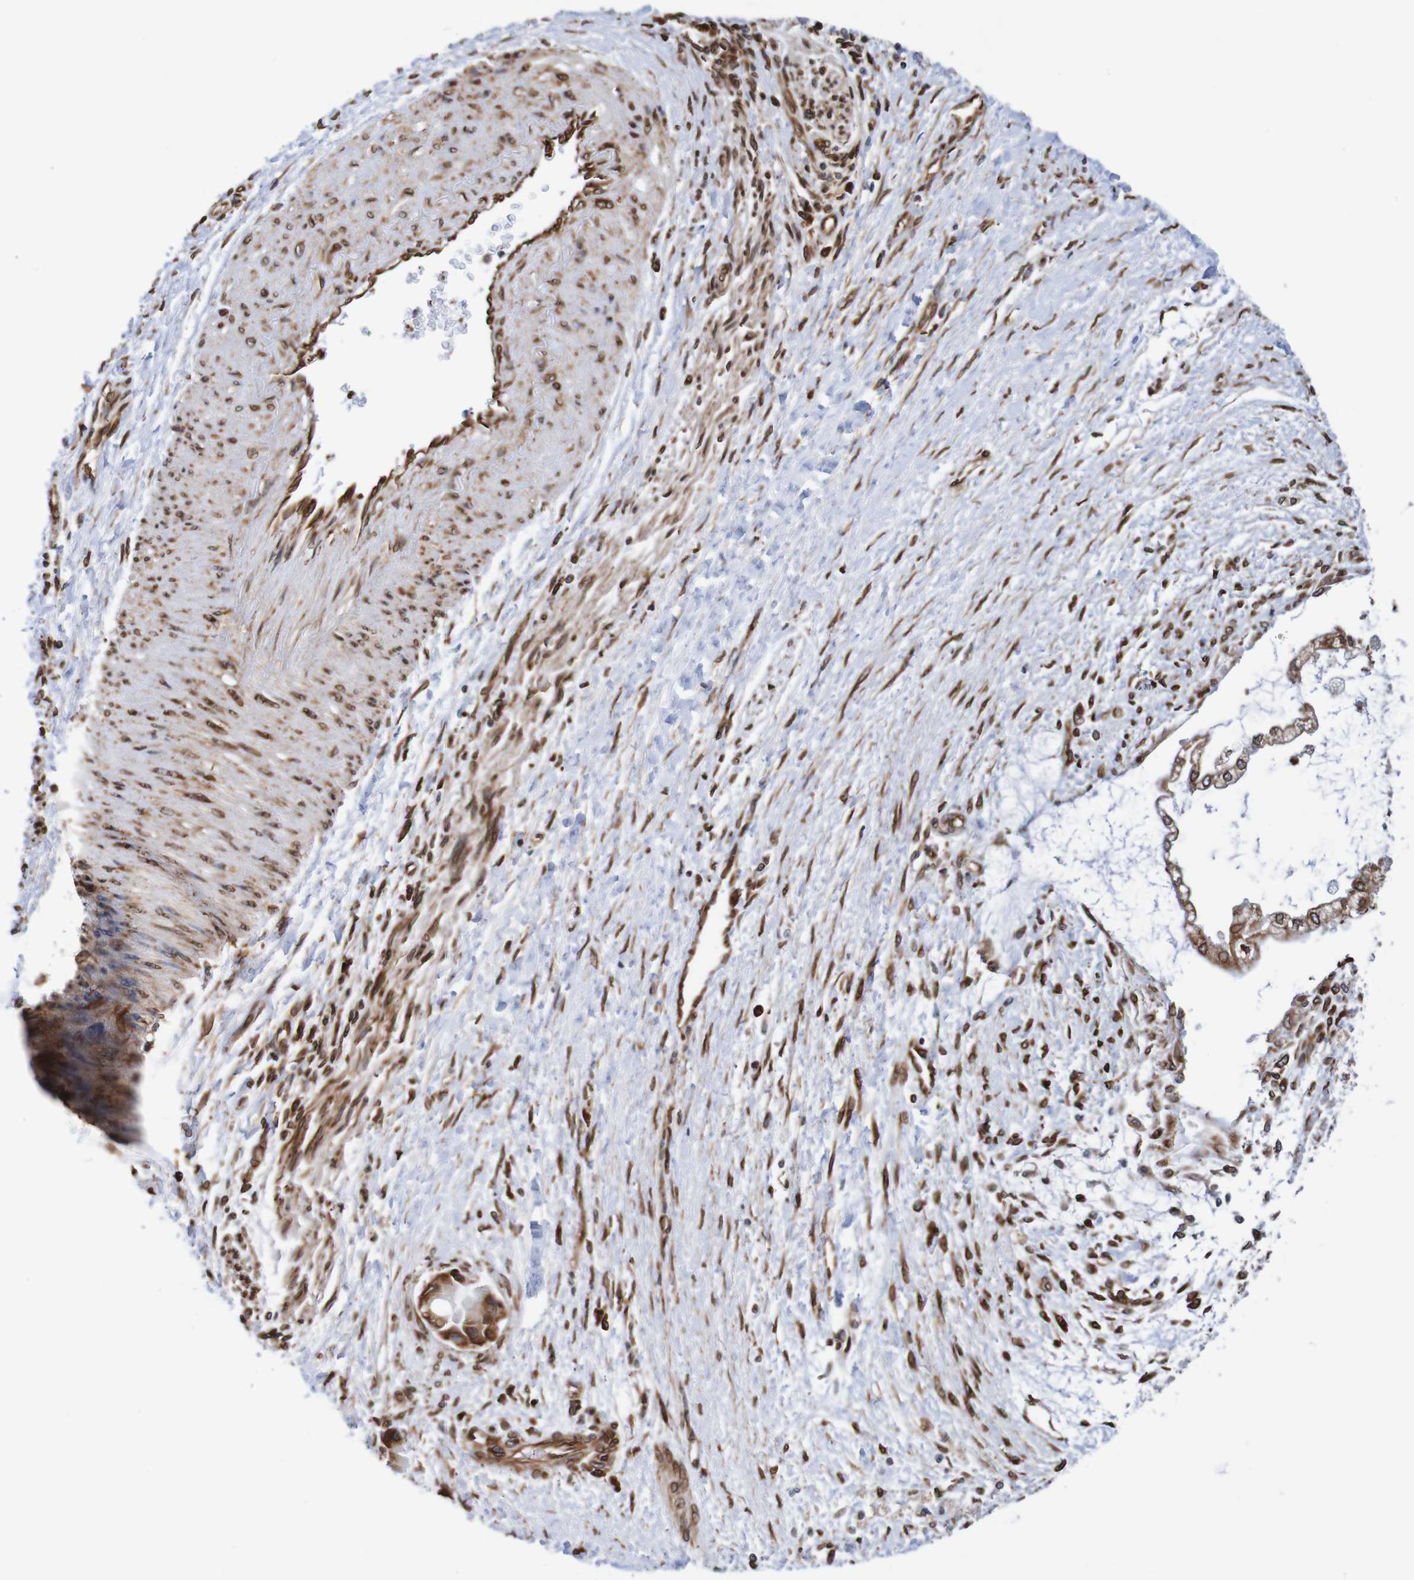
{"staining": {"intensity": "strong", "quantity": ">75%", "location": "cytoplasmic/membranous,nuclear"}, "tissue": "liver cancer", "cell_type": "Tumor cells", "image_type": "cancer", "snomed": [{"axis": "morphology", "description": "Cholangiocarcinoma"}, {"axis": "topography", "description": "Liver"}], "caption": "Immunohistochemistry (DAB (3,3'-diaminobenzidine)) staining of cholangiocarcinoma (liver) displays strong cytoplasmic/membranous and nuclear protein positivity in about >75% of tumor cells.", "gene": "TMEM109", "patient": {"sex": "male", "age": 50}}